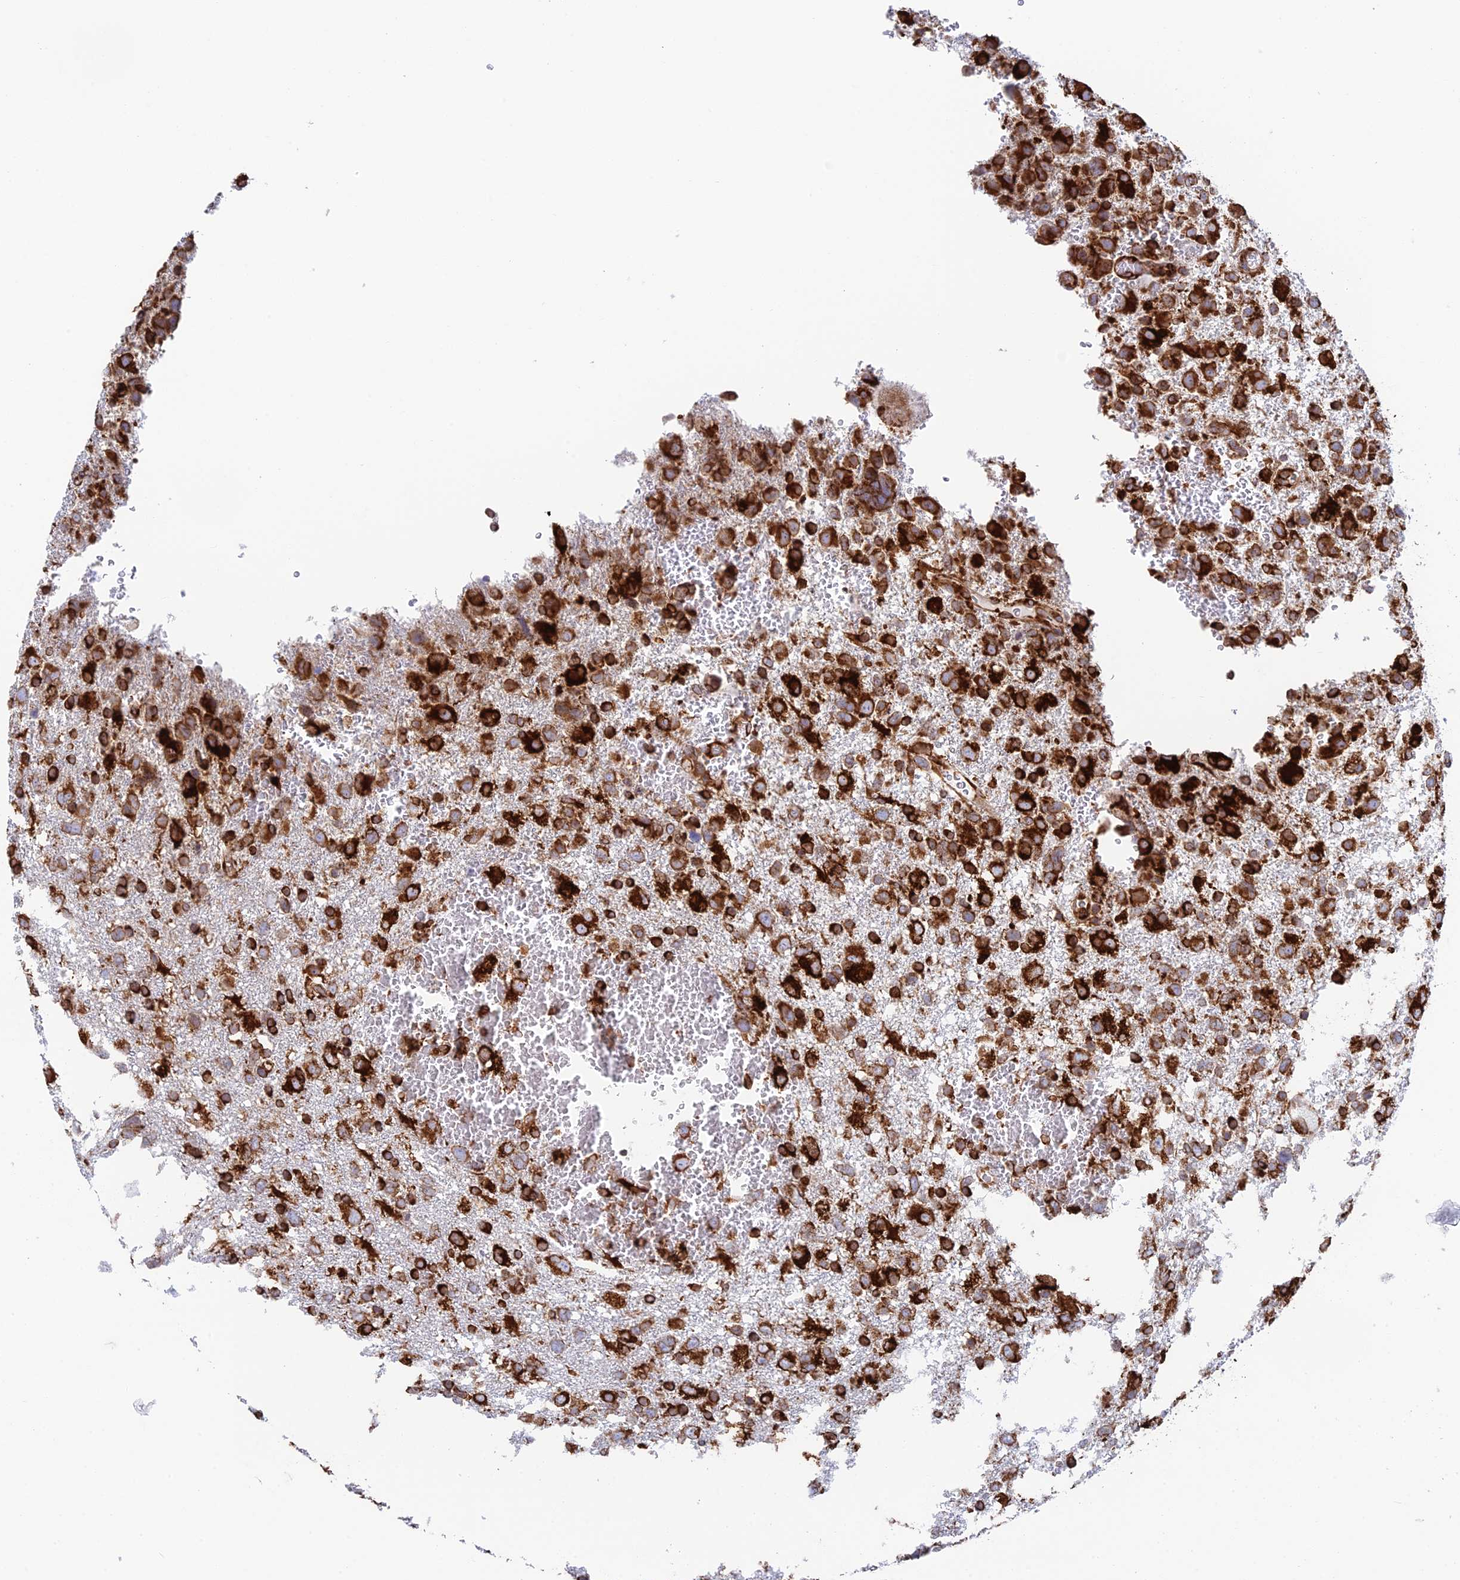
{"staining": {"intensity": "strong", "quantity": ">75%", "location": "cytoplasmic/membranous"}, "tissue": "glioma", "cell_type": "Tumor cells", "image_type": "cancer", "snomed": [{"axis": "morphology", "description": "Glioma, malignant, High grade"}, {"axis": "topography", "description": "Brain"}], "caption": "Protein staining exhibits strong cytoplasmic/membranous positivity in approximately >75% of tumor cells in glioma.", "gene": "CCDC69", "patient": {"sex": "male", "age": 61}}